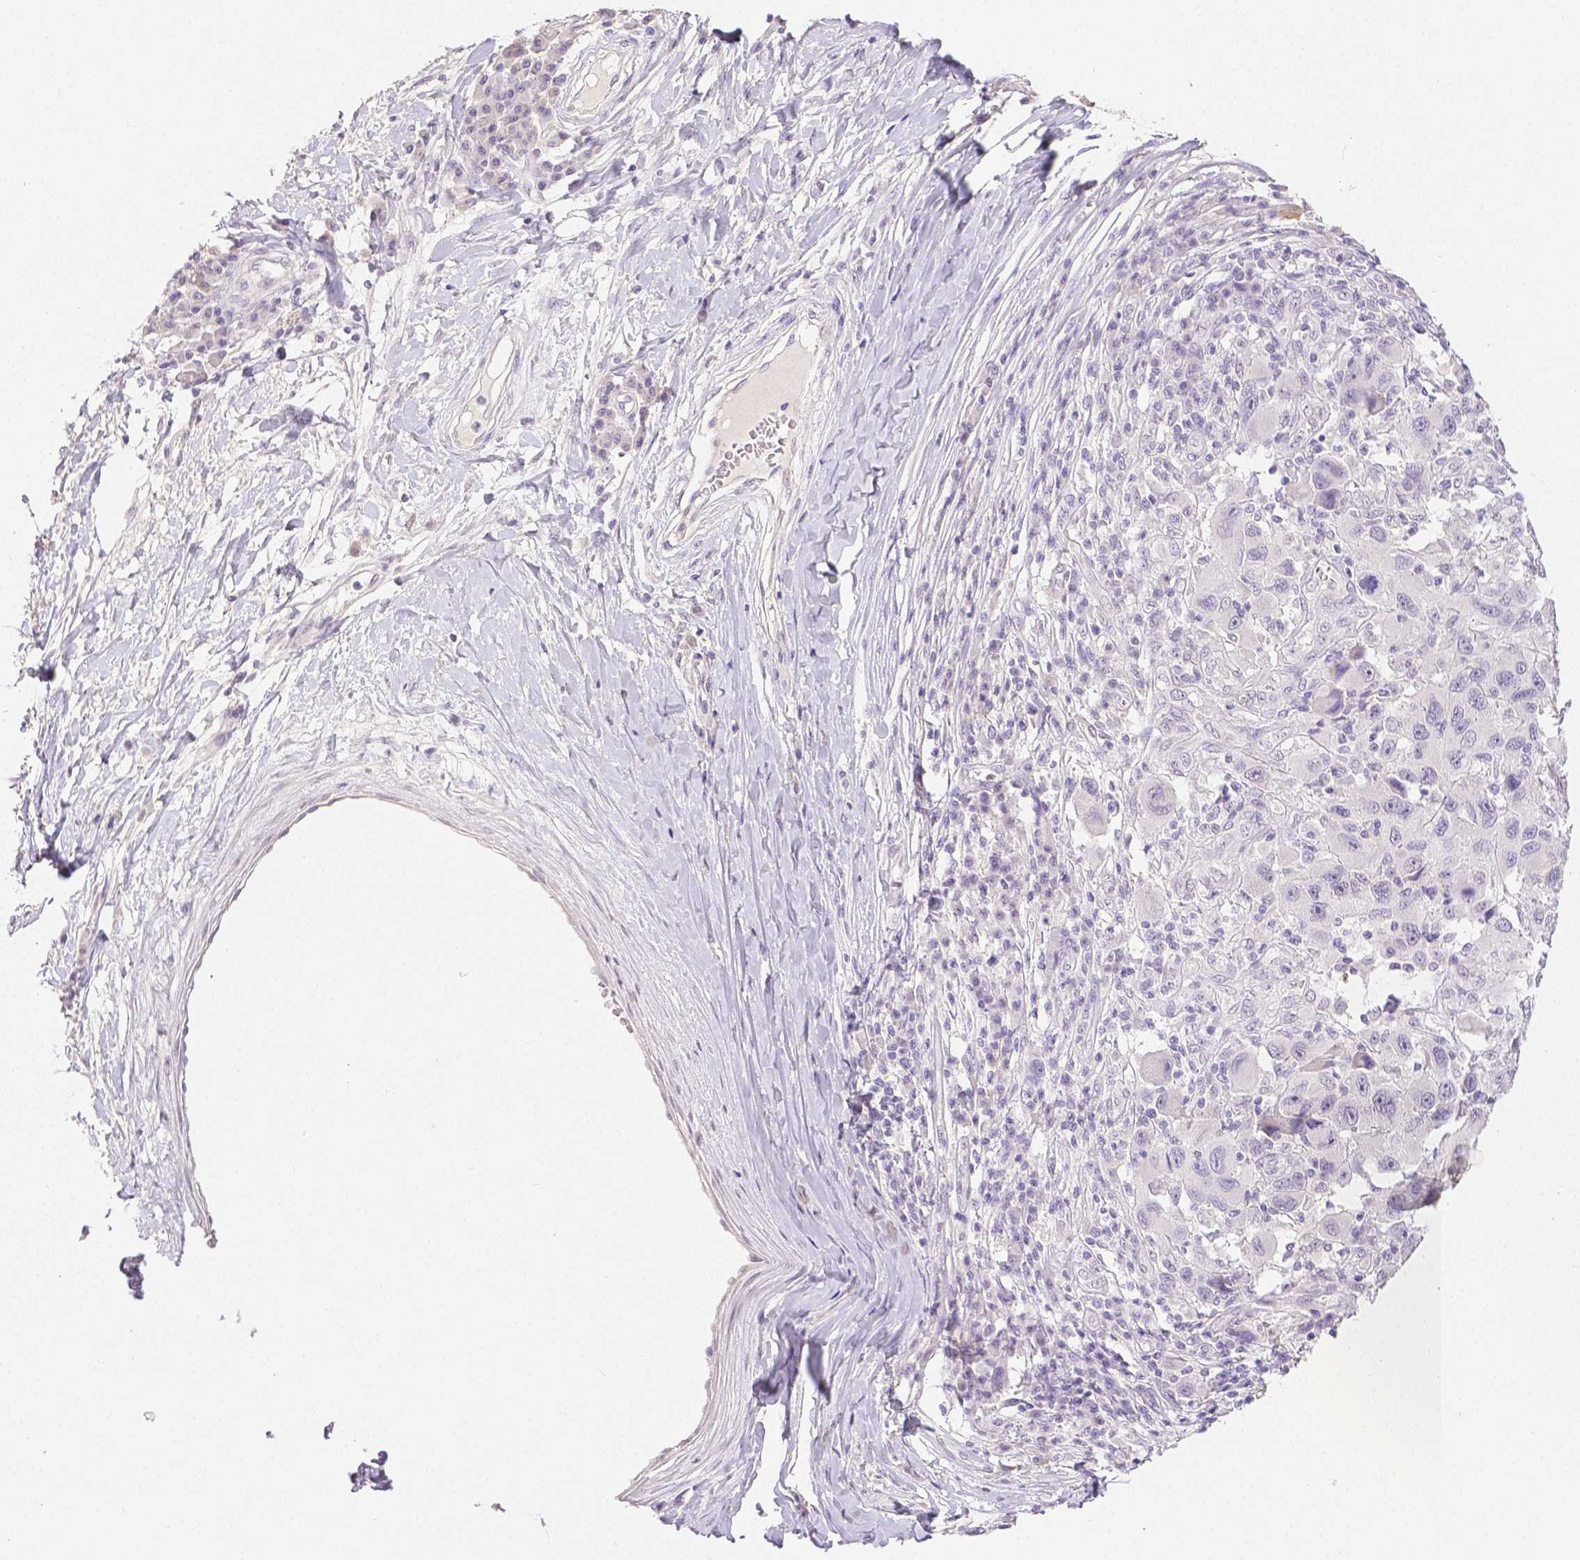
{"staining": {"intensity": "negative", "quantity": "none", "location": "none"}, "tissue": "melanoma", "cell_type": "Tumor cells", "image_type": "cancer", "snomed": [{"axis": "morphology", "description": "Malignant melanoma, NOS"}, {"axis": "topography", "description": "Skin"}], "caption": "Melanoma stained for a protein using immunohistochemistry demonstrates no expression tumor cells.", "gene": "OCLN", "patient": {"sex": "male", "age": 53}}